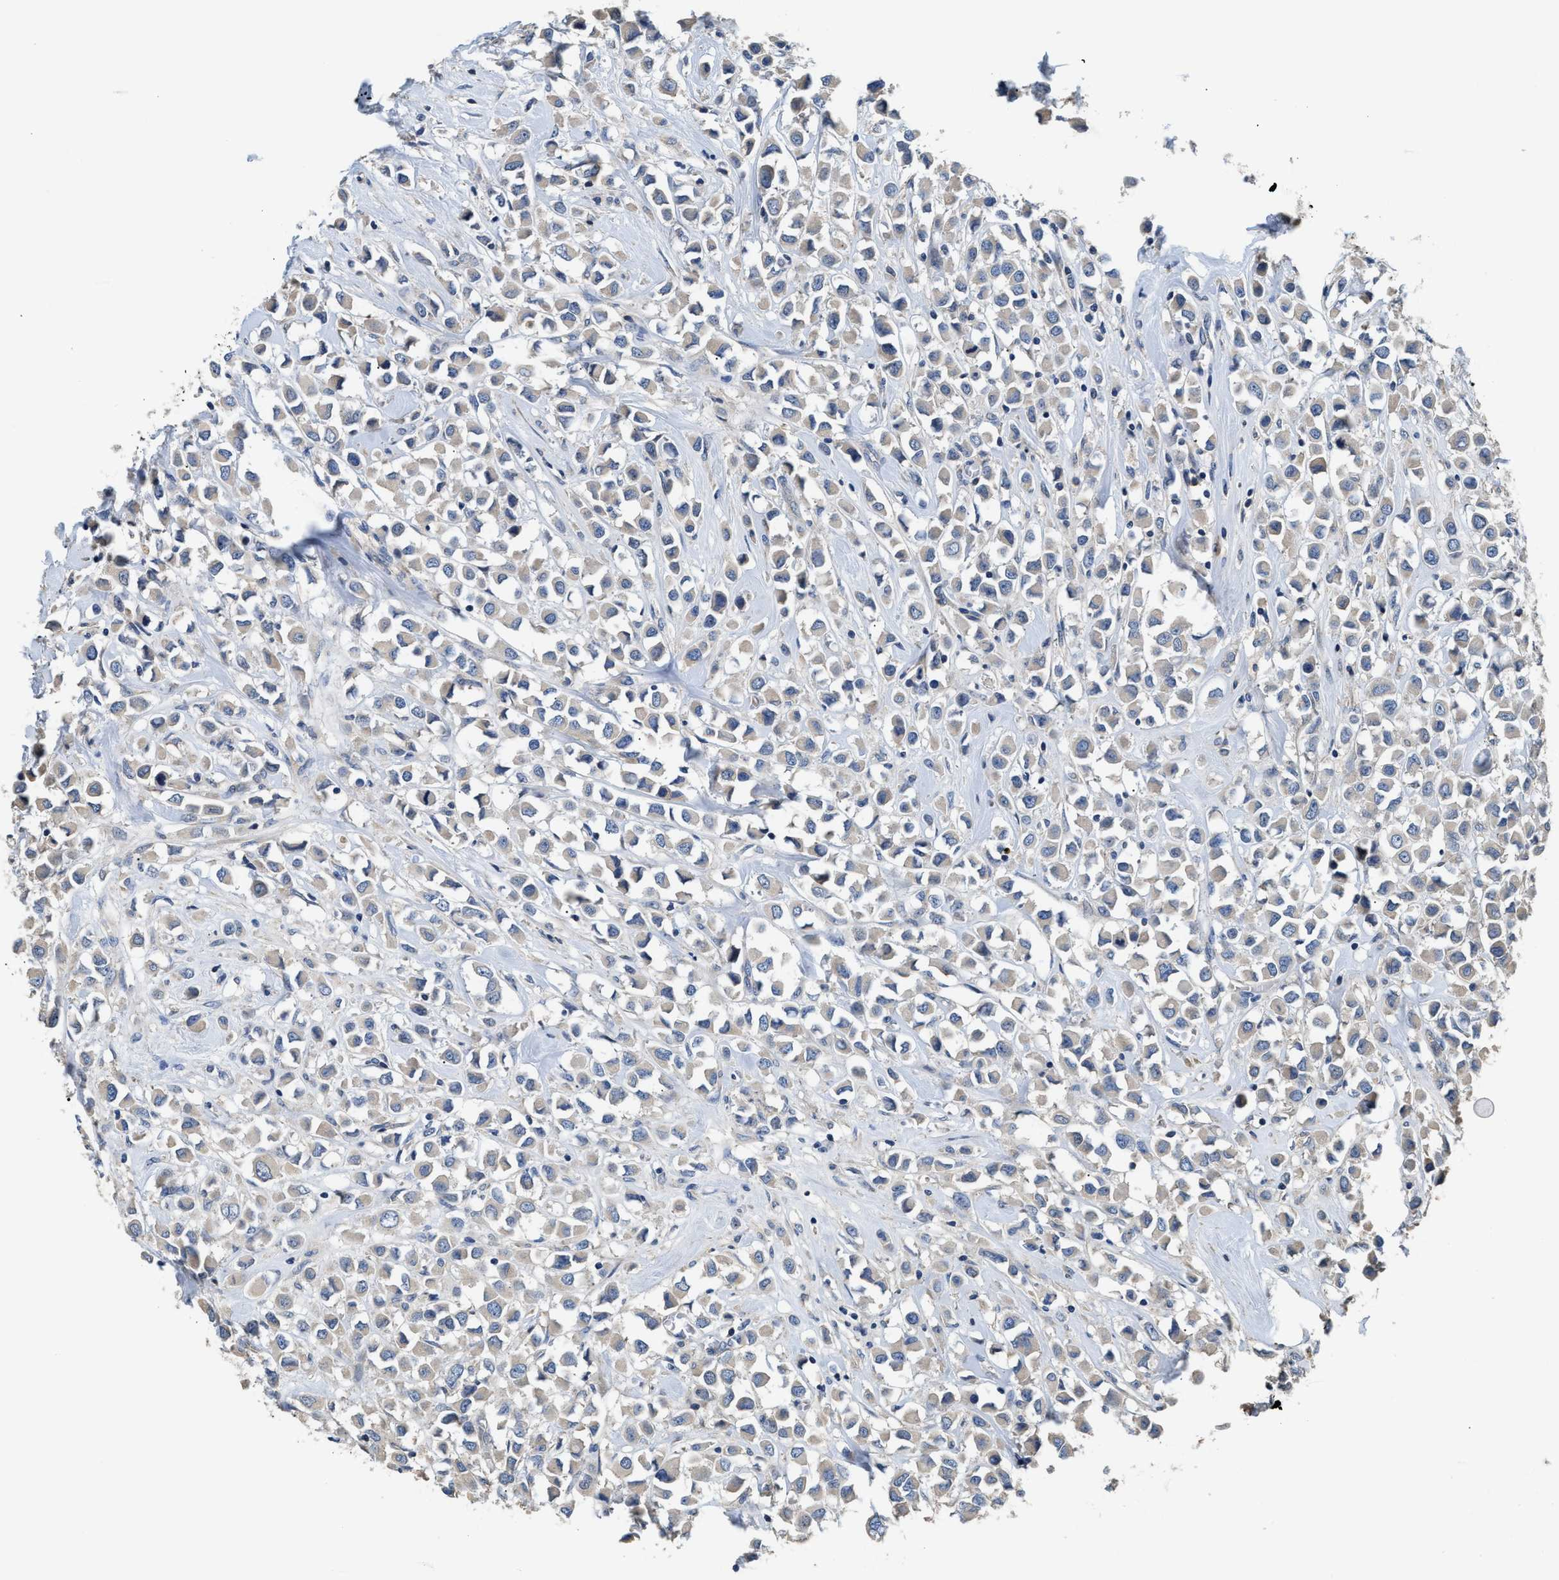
{"staining": {"intensity": "negative", "quantity": "none", "location": "none"}, "tissue": "breast cancer", "cell_type": "Tumor cells", "image_type": "cancer", "snomed": [{"axis": "morphology", "description": "Duct carcinoma"}, {"axis": "topography", "description": "Breast"}], "caption": "Tumor cells show no significant staining in breast cancer.", "gene": "IL17RC", "patient": {"sex": "female", "age": 61}}